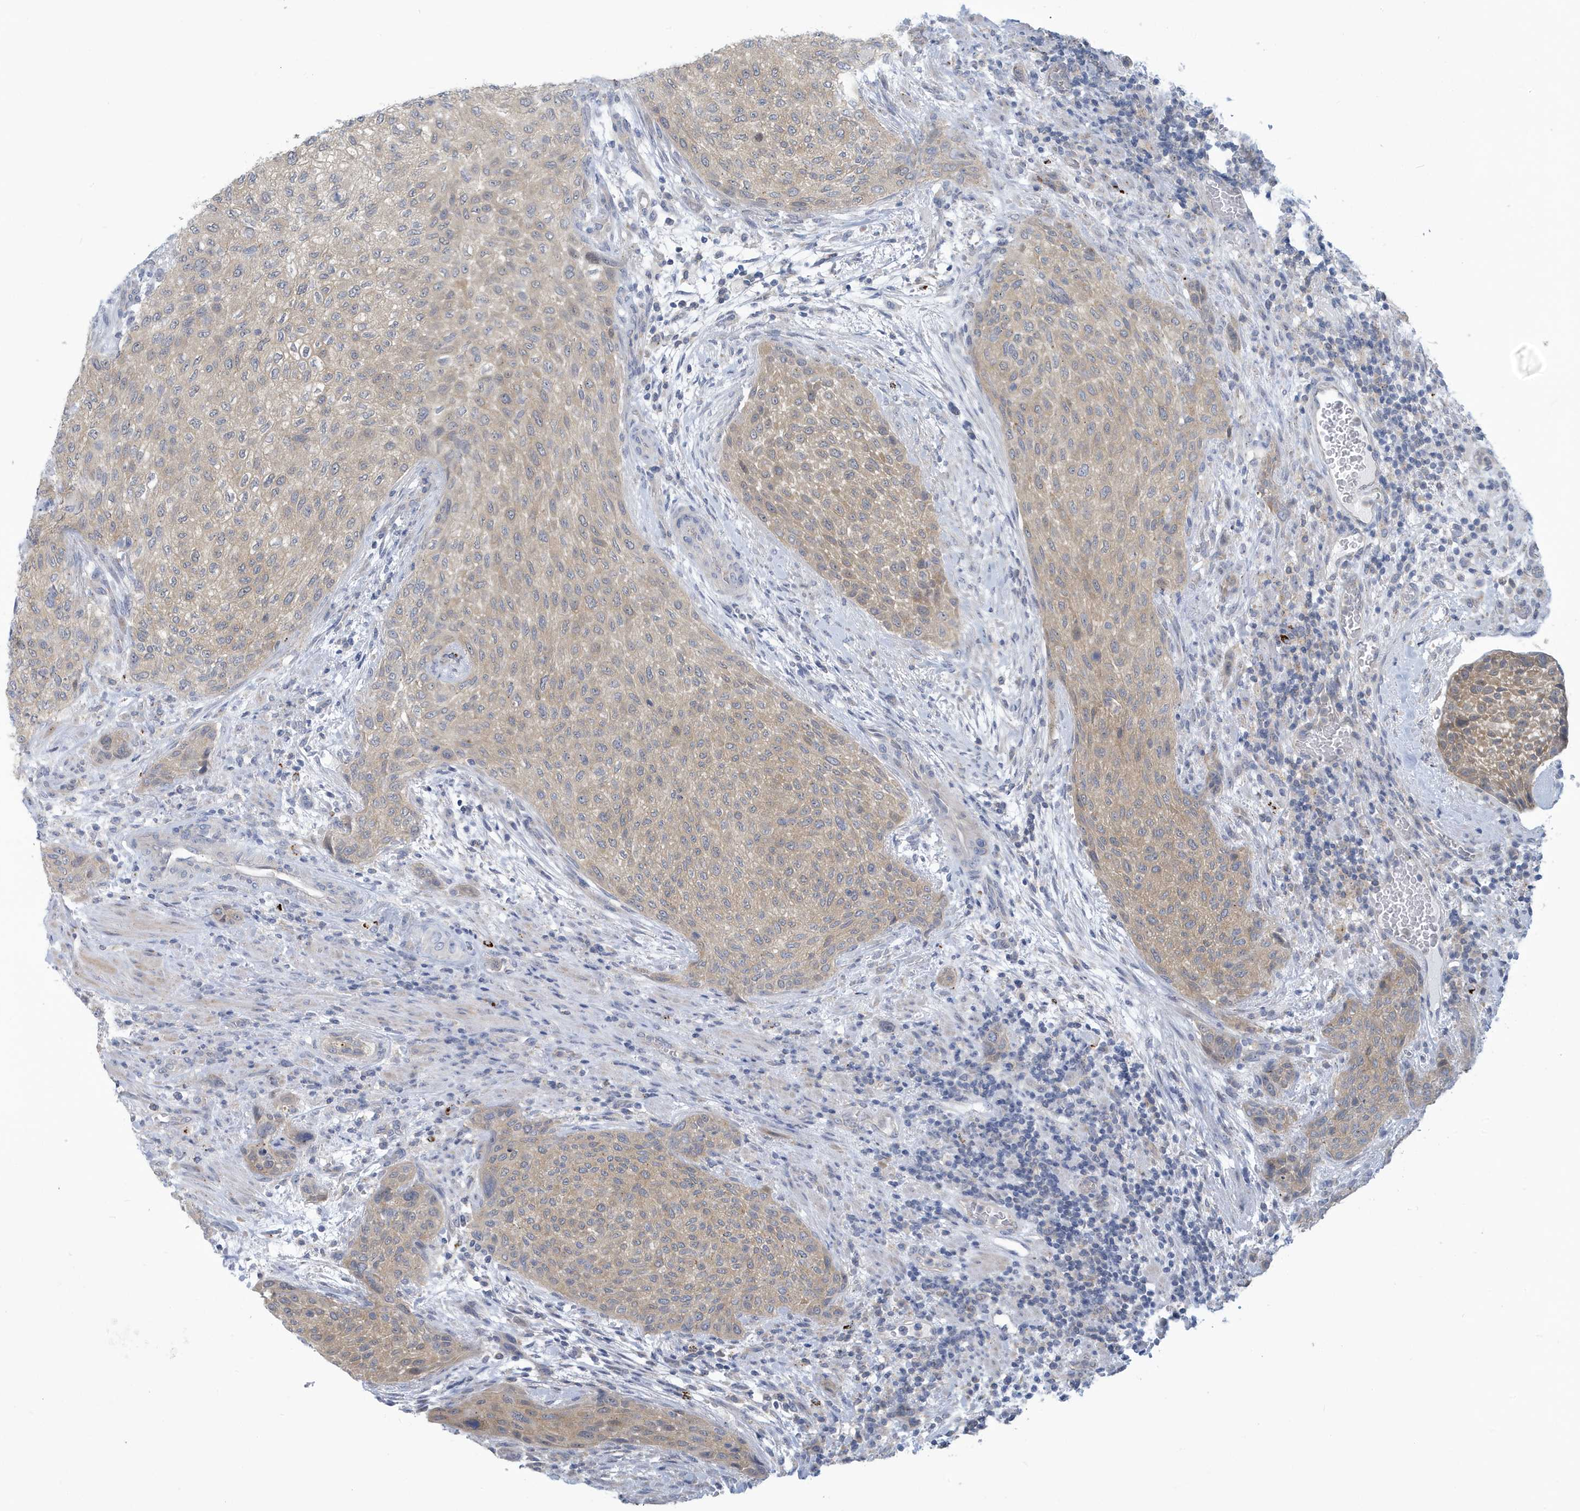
{"staining": {"intensity": "weak", "quantity": ">75%", "location": "cytoplasmic/membranous"}, "tissue": "urothelial cancer", "cell_type": "Tumor cells", "image_type": "cancer", "snomed": [{"axis": "morphology", "description": "Urothelial carcinoma, High grade"}, {"axis": "topography", "description": "Urinary bladder"}], "caption": "The photomicrograph demonstrates staining of urothelial carcinoma (high-grade), revealing weak cytoplasmic/membranous protein expression (brown color) within tumor cells. The staining is performed using DAB (3,3'-diaminobenzidine) brown chromogen to label protein expression. The nuclei are counter-stained blue using hematoxylin.", "gene": "VTA1", "patient": {"sex": "male", "age": 35}}